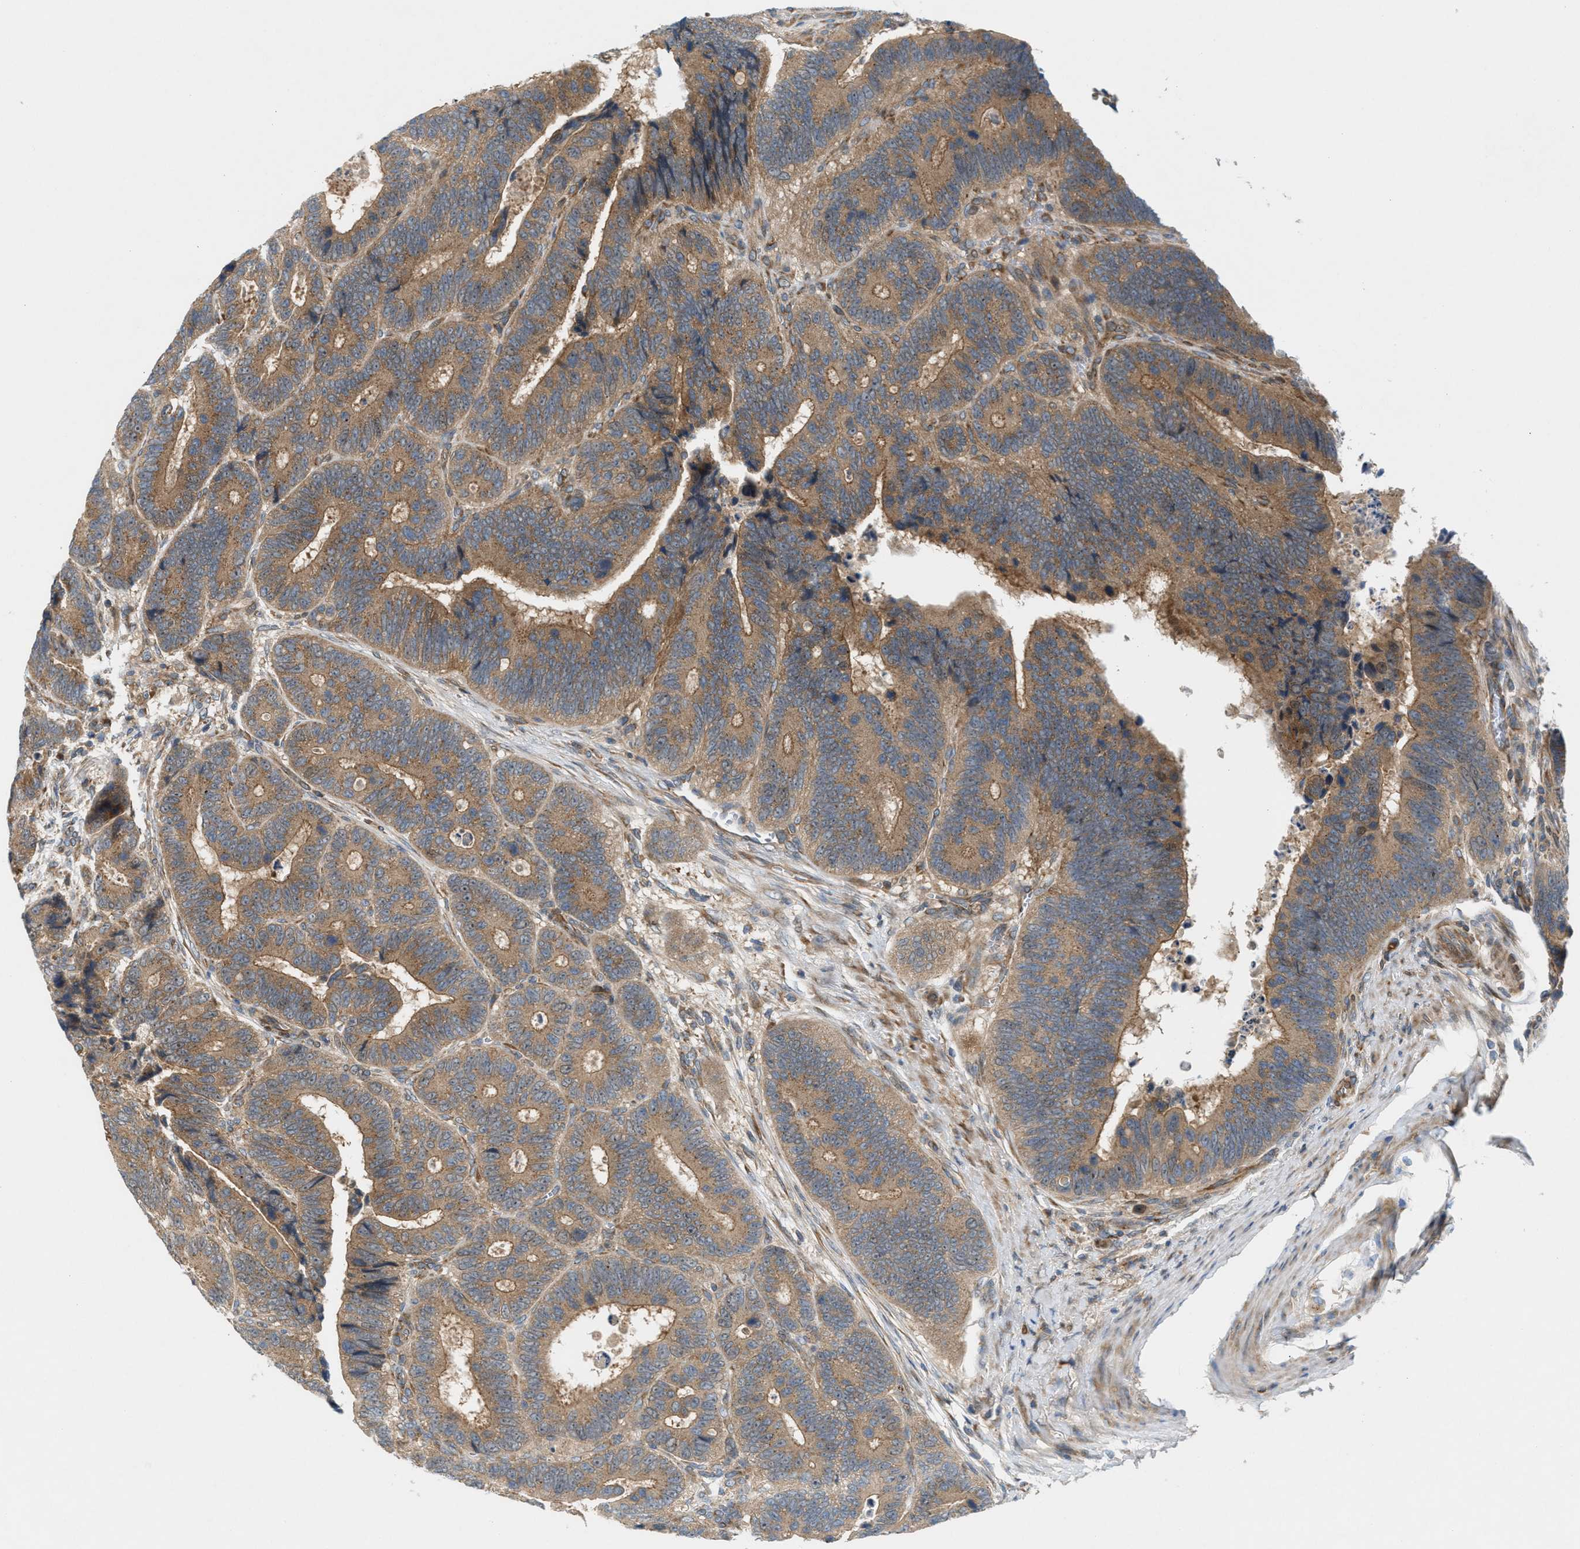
{"staining": {"intensity": "moderate", "quantity": ">75%", "location": "cytoplasmic/membranous"}, "tissue": "colorectal cancer", "cell_type": "Tumor cells", "image_type": "cancer", "snomed": [{"axis": "morphology", "description": "Inflammation, NOS"}, {"axis": "morphology", "description": "Adenocarcinoma, NOS"}, {"axis": "topography", "description": "Colon"}], "caption": "This is an image of immunohistochemistry staining of colorectal adenocarcinoma, which shows moderate expression in the cytoplasmic/membranous of tumor cells.", "gene": "CYB5D1", "patient": {"sex": "male", "age": 72}}